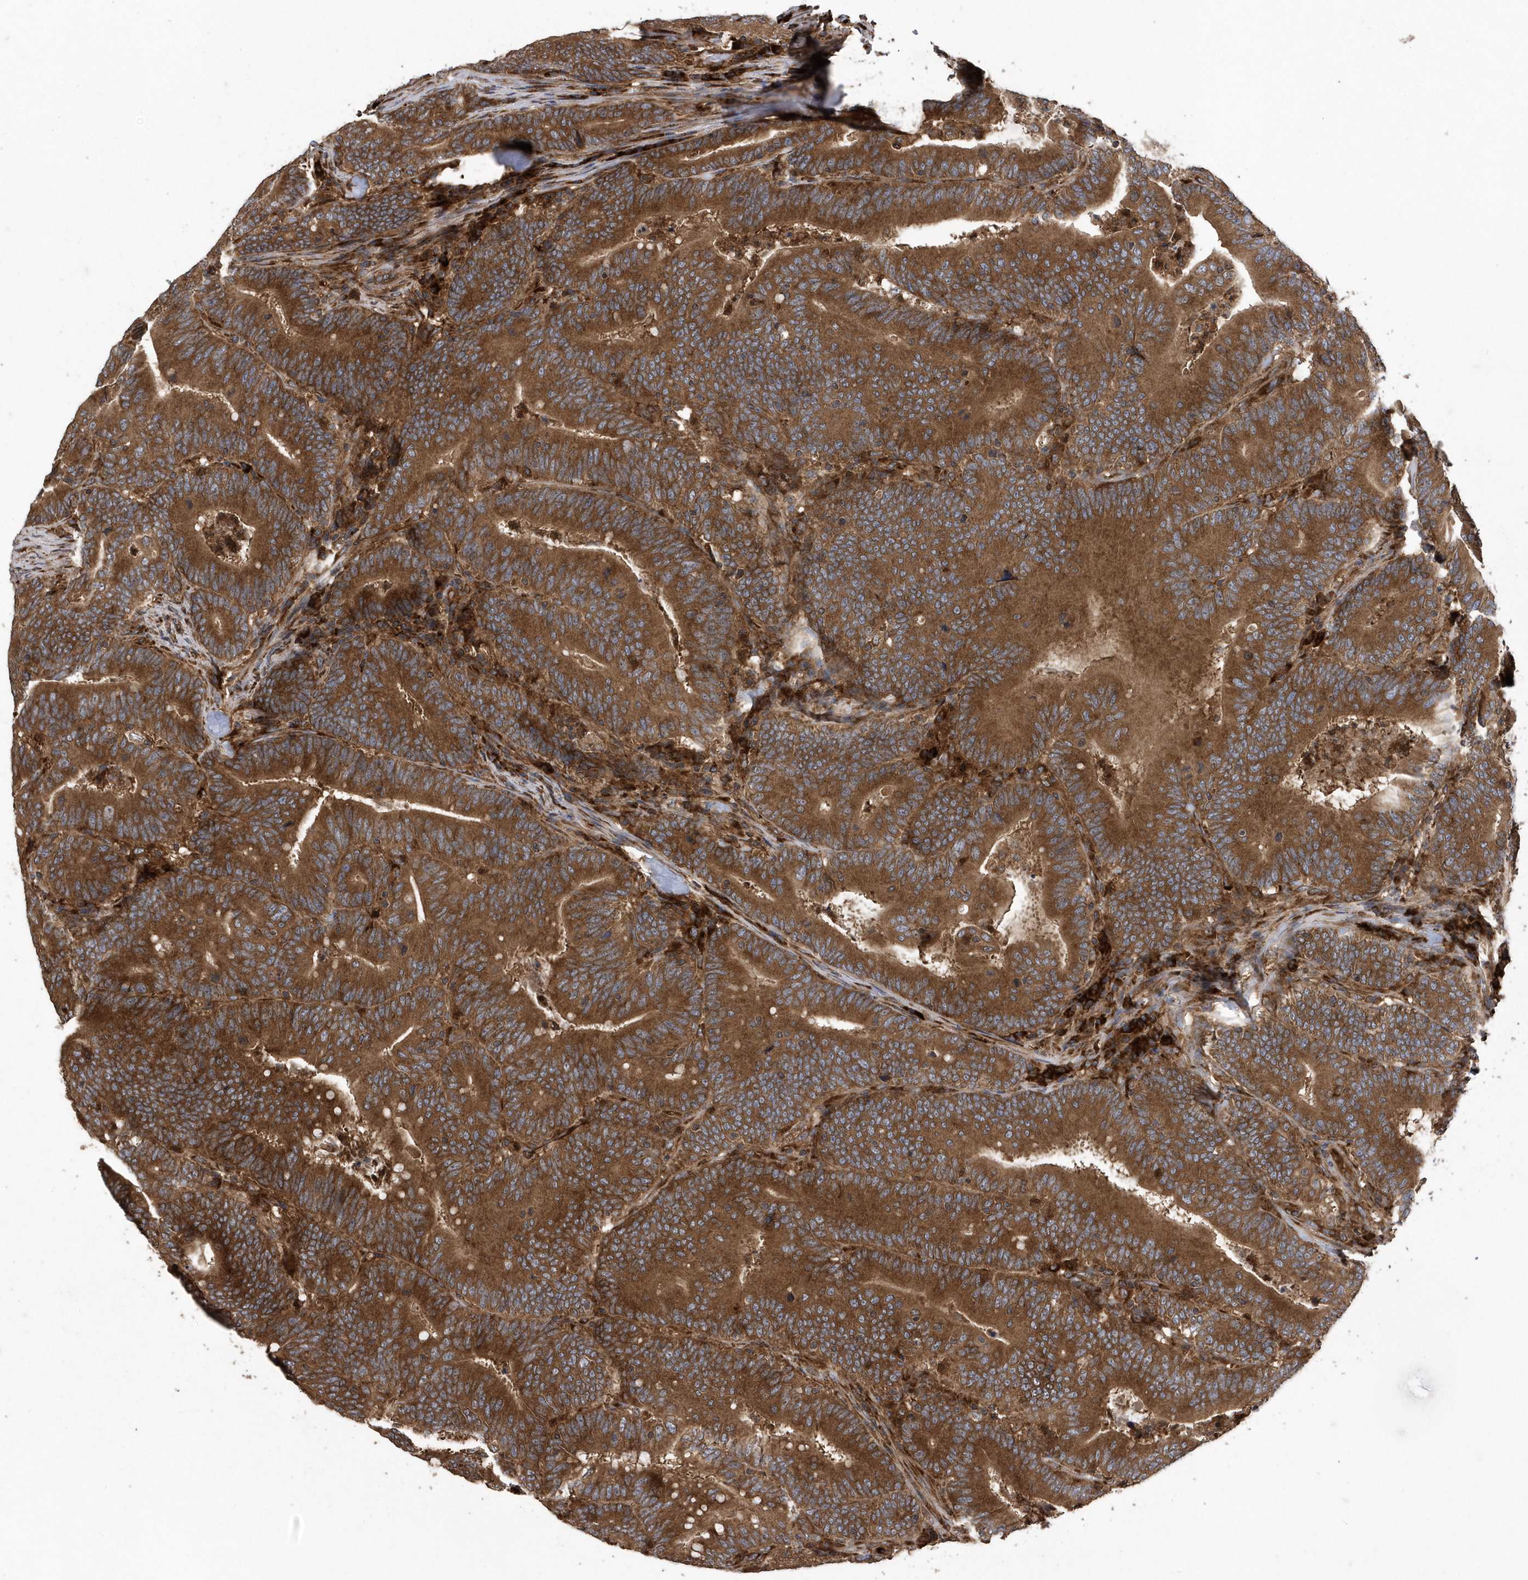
{"staining": {"intensity": "strong", "quantity": ">75%", "location": "cytoplasmic/membranous"}, "tissue": "colorectal cancer", "cell_type": "Tumor cells", "image_type": "cancer", "snomed": [{"axis": "morphology", "description": "Adenocarcinoma, NOS"}, {"axis": "topography", "description": "Colon"}], "caption": "Tumor cells exhibit high levels of strong cytoplasmic/membranous positivity in approximately >75% of cells in human colorectal adenocarcinoma.", "gene": "WASHC5", "patient": {"sex": "female", "age": 66}}